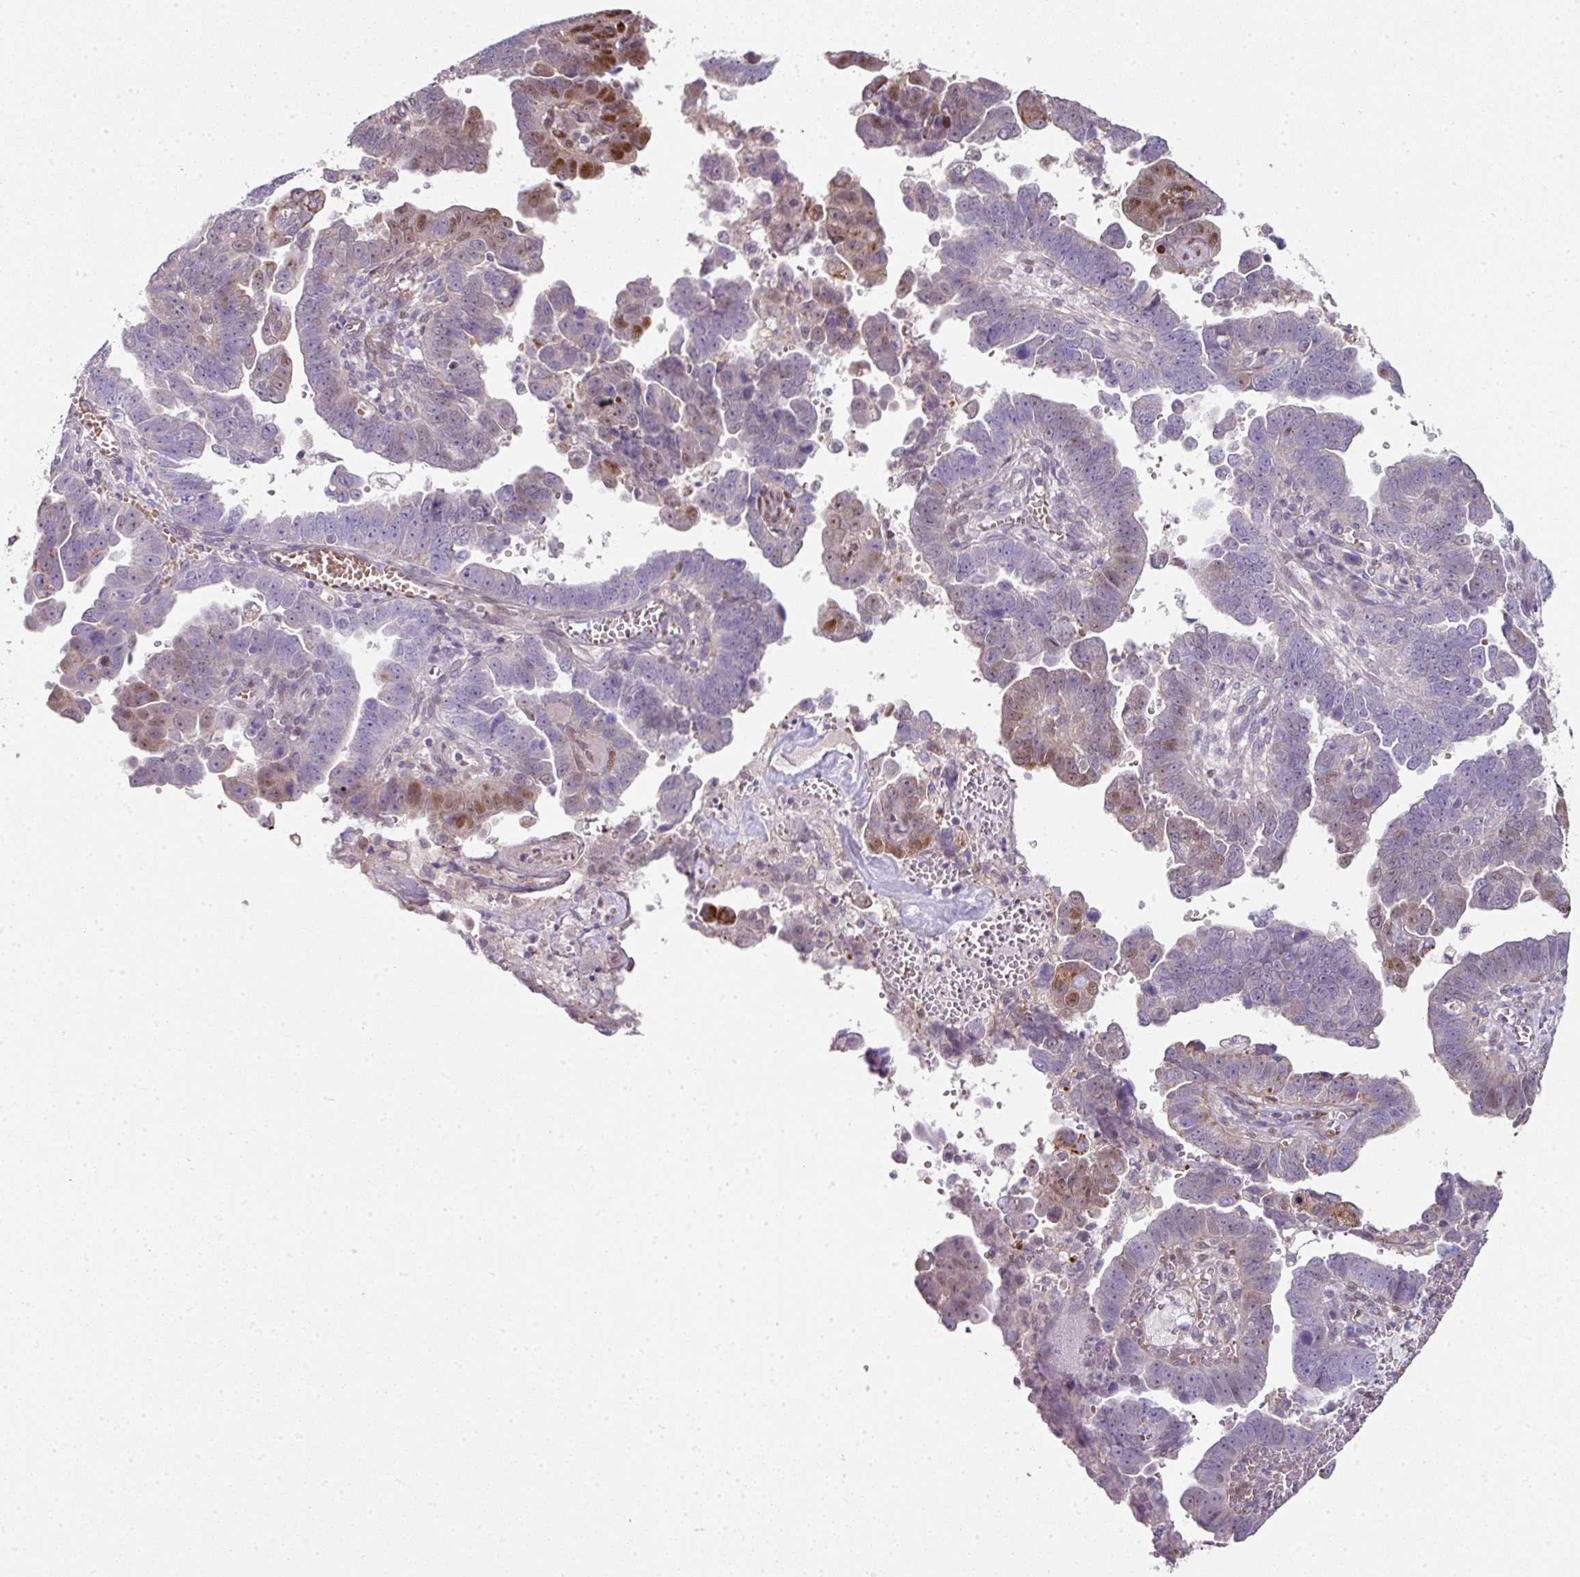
{"staining": {"intensity": "moderate", "quantity": "25%-75%", "location": "cytoplasmic/membranous,nuclear"}, "tissue": "endometrial cancer", "cell_type": "Tumor cells", "image_type": "cancer", "snomed": [{"axis": "morphology", "description": "Adenocarcinoma, NOS"}, {"axis": "topography", "description": "Endometrium"}], "caption": "Approximately 25%-75% of tumor cells in human endometrial adenocarcinoma exhibit moderate cytoplasmic/membranous and nuclear protein expression as visualized by brown immunohistochemical staining.", "gene": "ANKRD18A", "patient": {"sex": "female", "age": 75}}